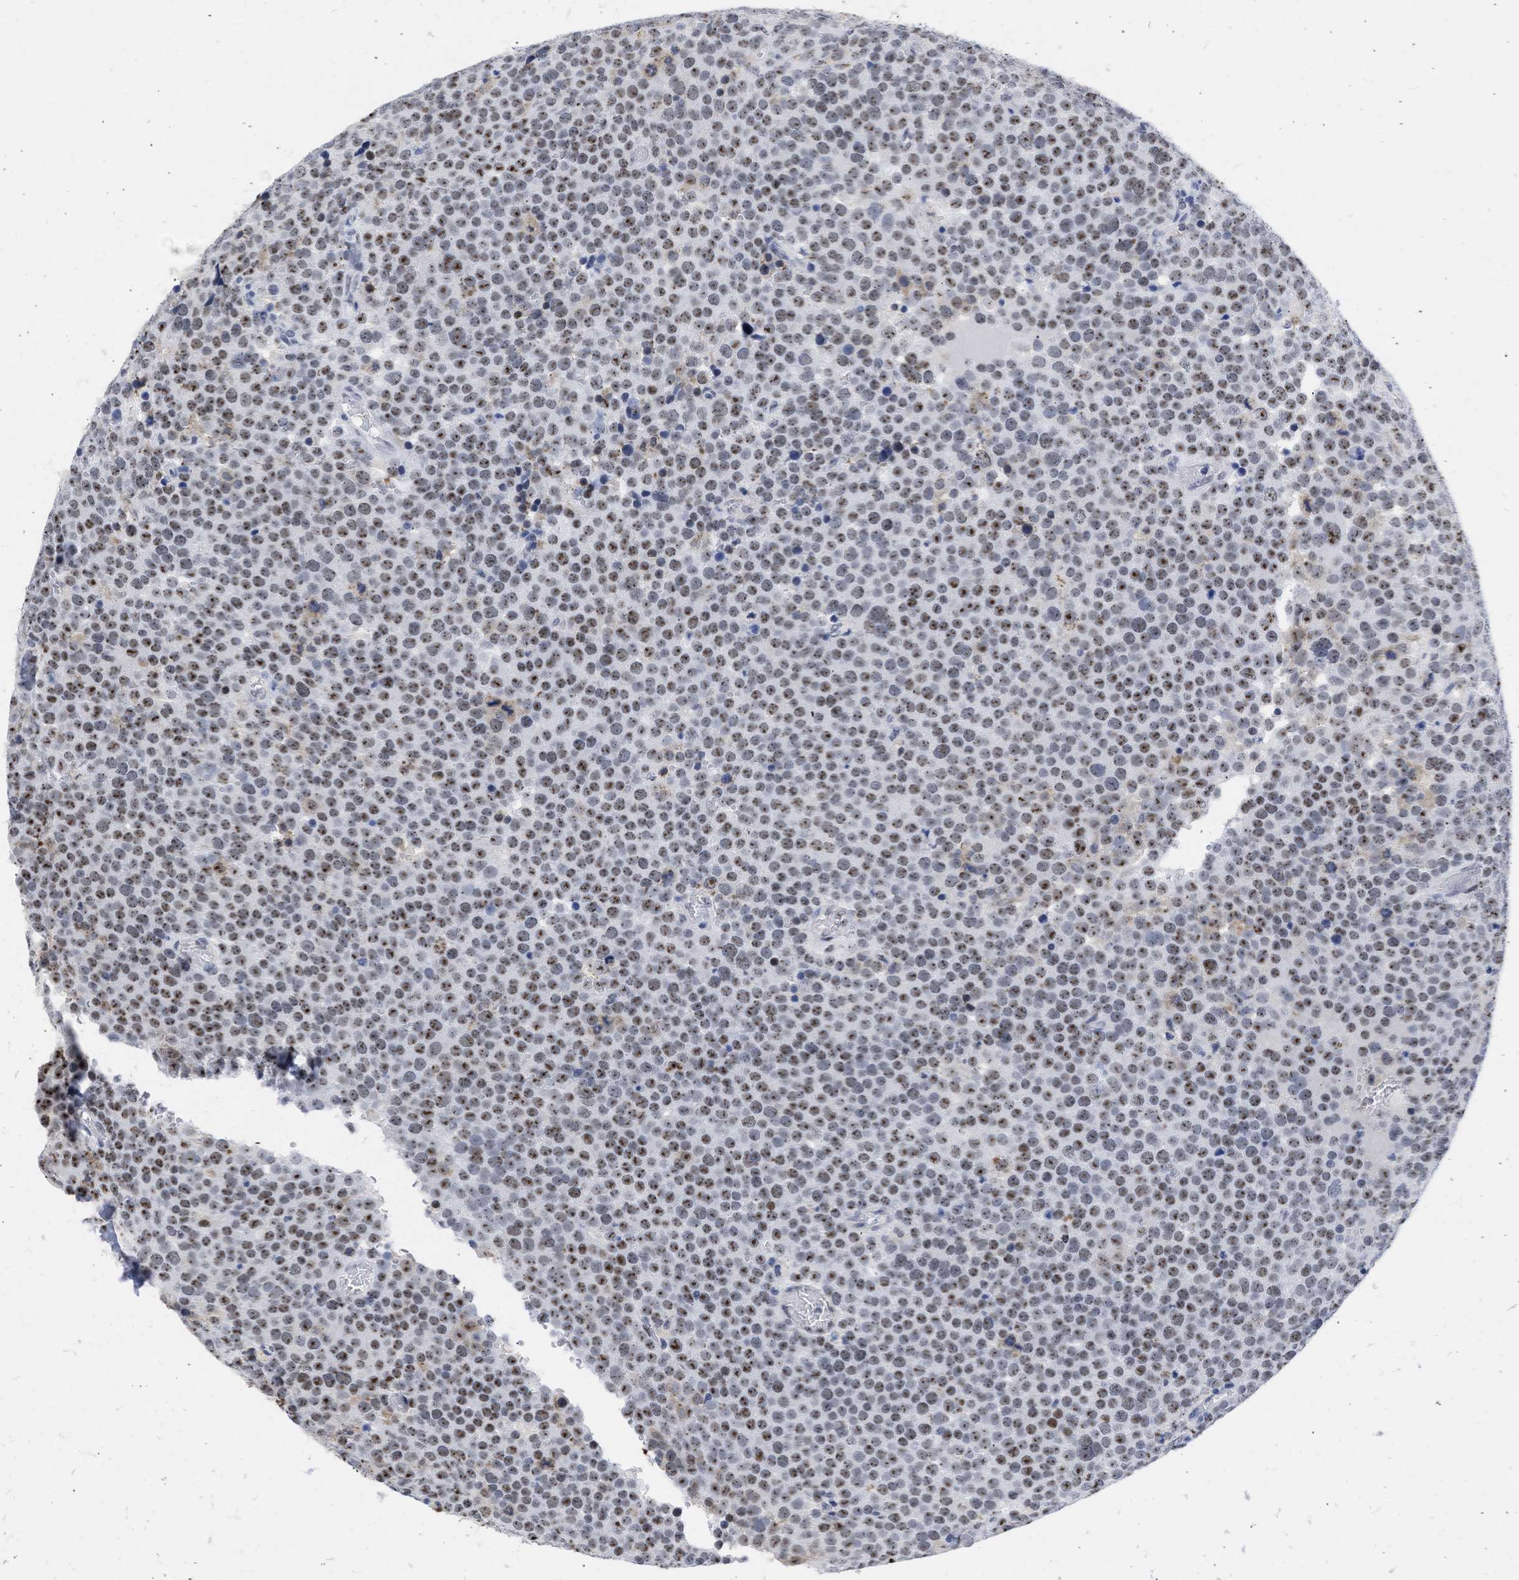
{"staining": {"intensity": "moderate", "quantity": ">75%", "location": "nuclear"}, "tissue": "testis cancer", "cell_type": "Tumor cells", "image_type": "cancer", "snomed": [{"axis": "morphology", "description": "Normal tissue, NOS"}, {"axis": "morphology", "description": "Seminoma, NOS"}, {"axis": "topography", "description": "Testis"}], "caption": "An image of human testis cancer (seminoma) stained for a protein exhibits moderate nuclear brown staining in tumor cells.", "gene": "DDX41", "patient": {"sex": "male", "age": 71}}